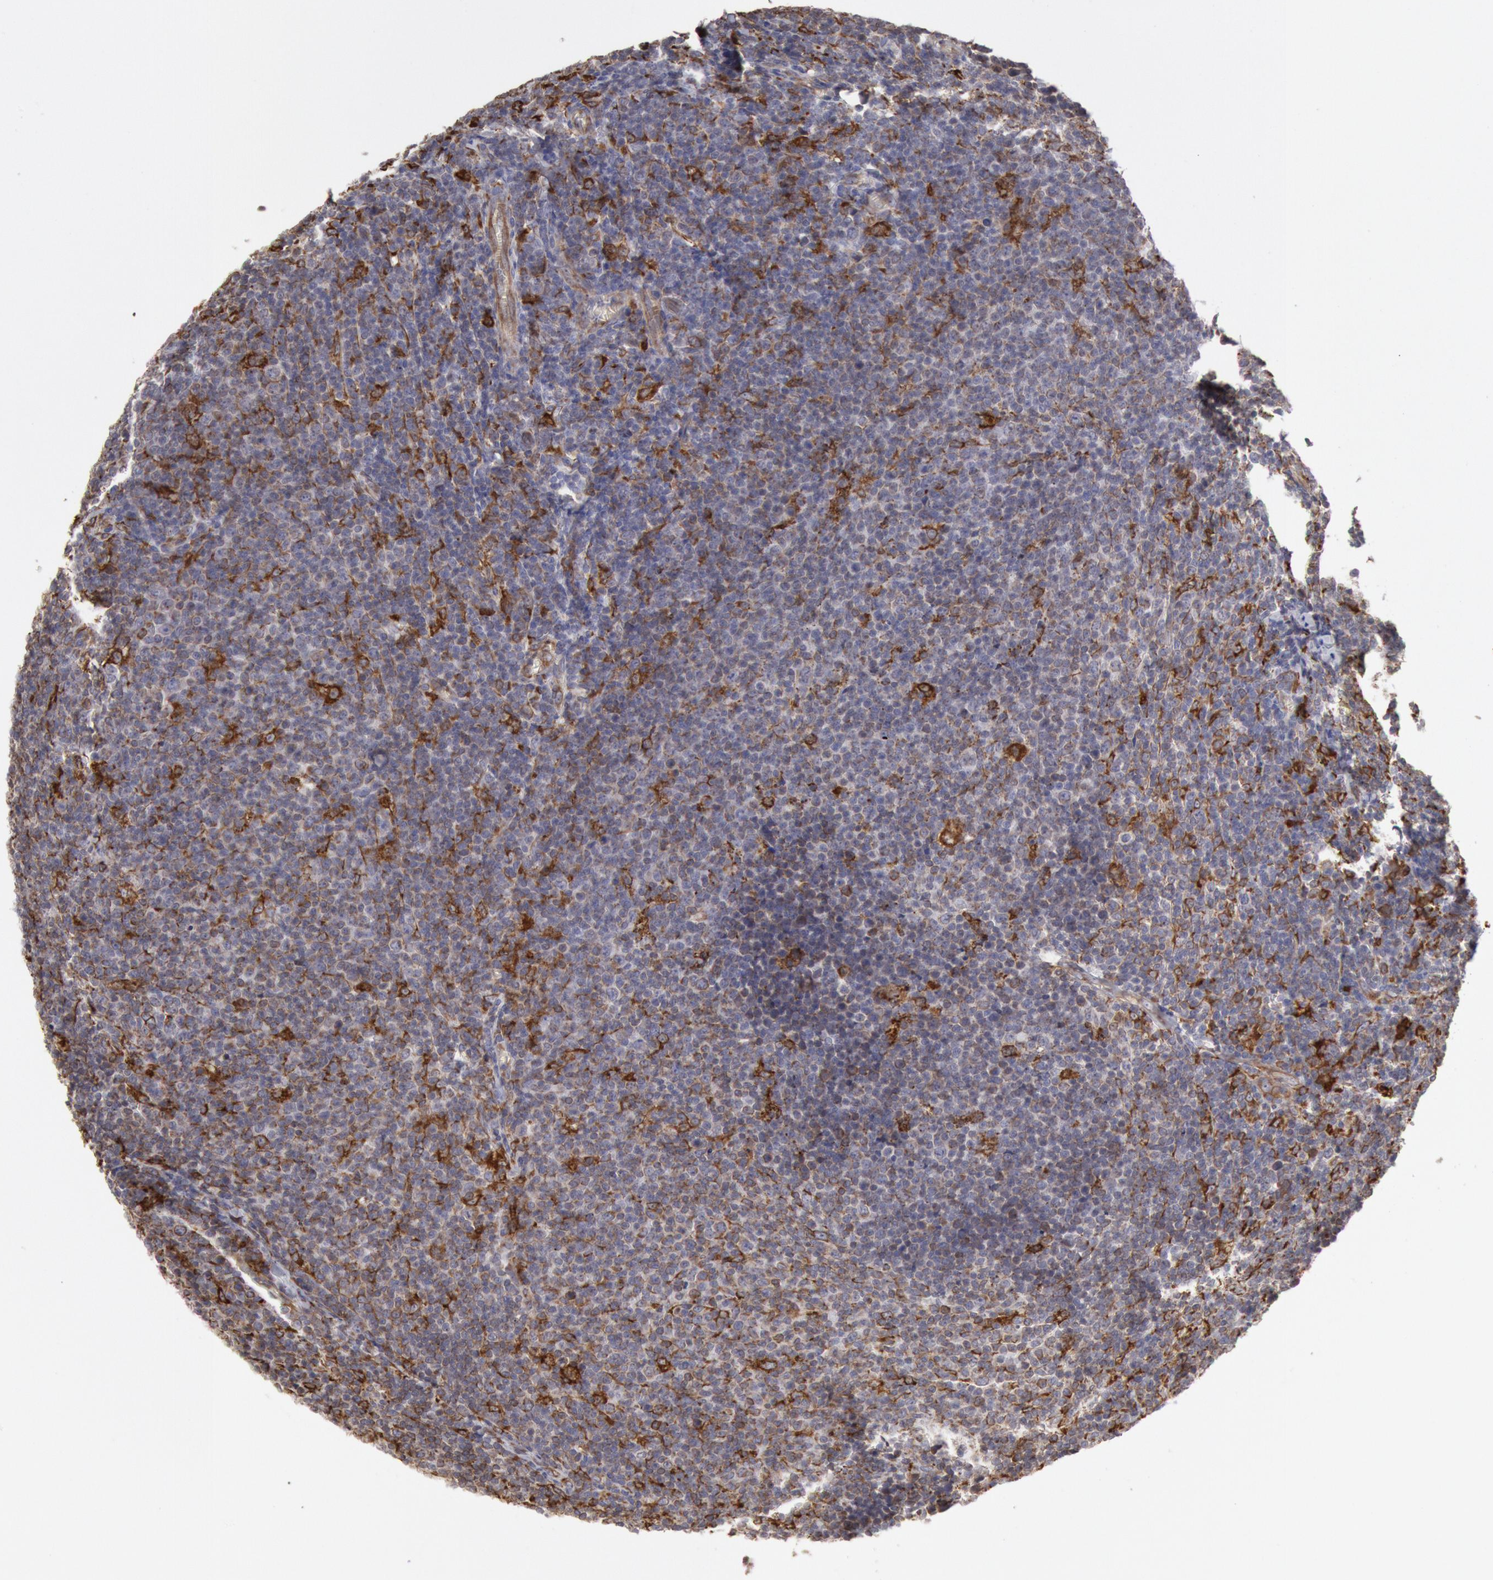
{"staining": {"intensity": "strong", "quantity": "<25%", "location": "cytoplasmic/membranous"}, "tissue": "lymphoma", "cell_type": "Tumor cells", "image_type": "cancer", "snomed": [{"axis": "morphology", "description": "Malignant lymphoma, non-Hodgkin's type, Low grade"}, {"axis": "topography", "description": "Lymph node"}], "caption": "Low-grade malignant lymphoma, non-Hodgkin's type stained with IHC reveals strong cytoplasmic/membranous expression in about <25% of tumor cells. (DAB IHC, brown staining for protein, blue staining for nuclei).", "gene": "ERP44", "patient": {"sex": "male", "age": 74}}